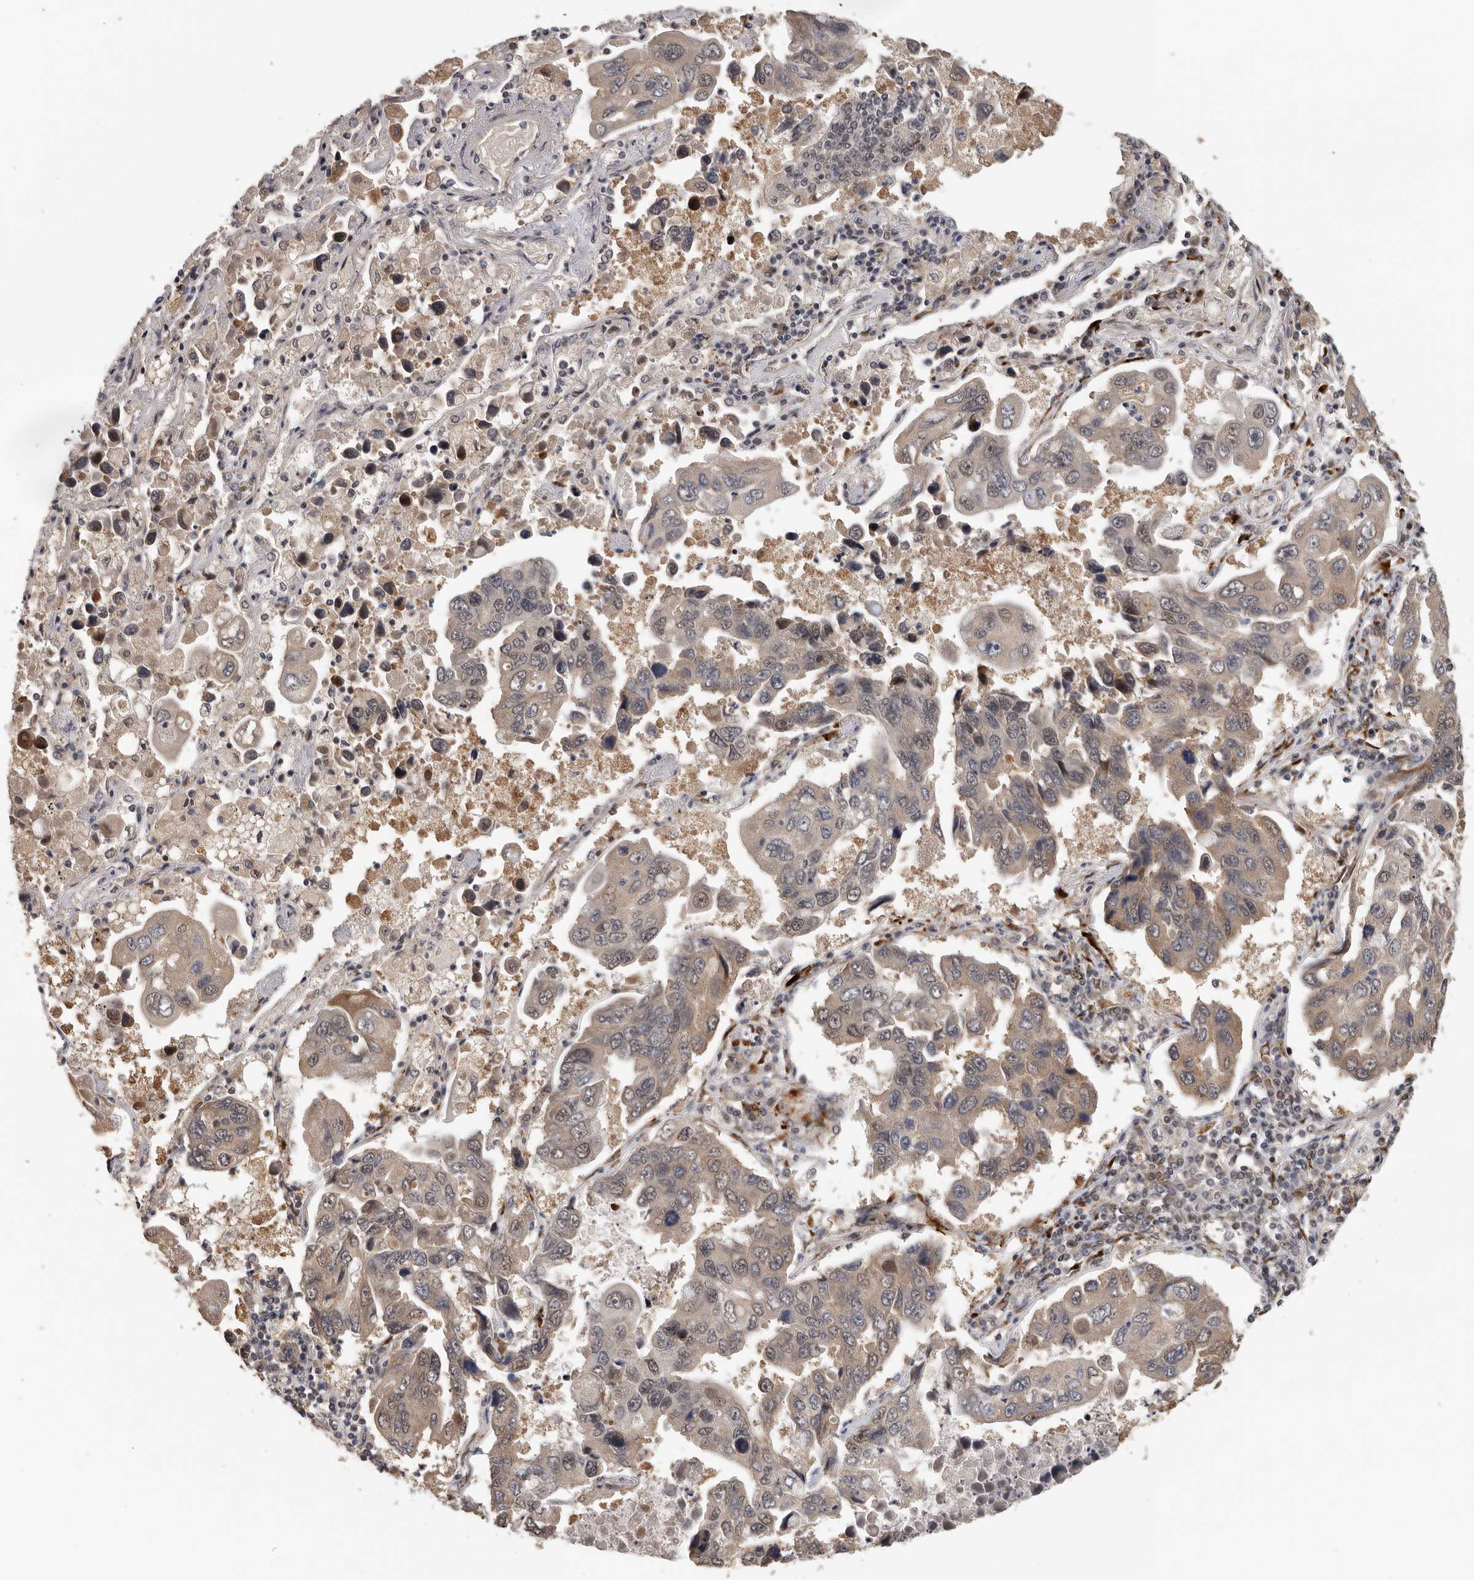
{"staining": {"intensity": "weak", "quantity": ">75%", "location": "cytoplasmic/membranous,nuclear"}, "tissue": "lung cancer", "cell_type": "Tumor cells", "image_type": "cancer", "snomed": [{"axis": "morphology", "description": "Adenocarcinoma, NOS"}, {"axis": "topography", "description": "Lung"}], "caption": "High-power microscopy captured an IHC micrograph of lung cancer (adenocarcinoma), revealing weak cytoplasmic/membranous and nuclear staining in approximately >75% of tumor cells.", "gene": "HENMT1", "patient": {"sex": "male", "age": 64}}